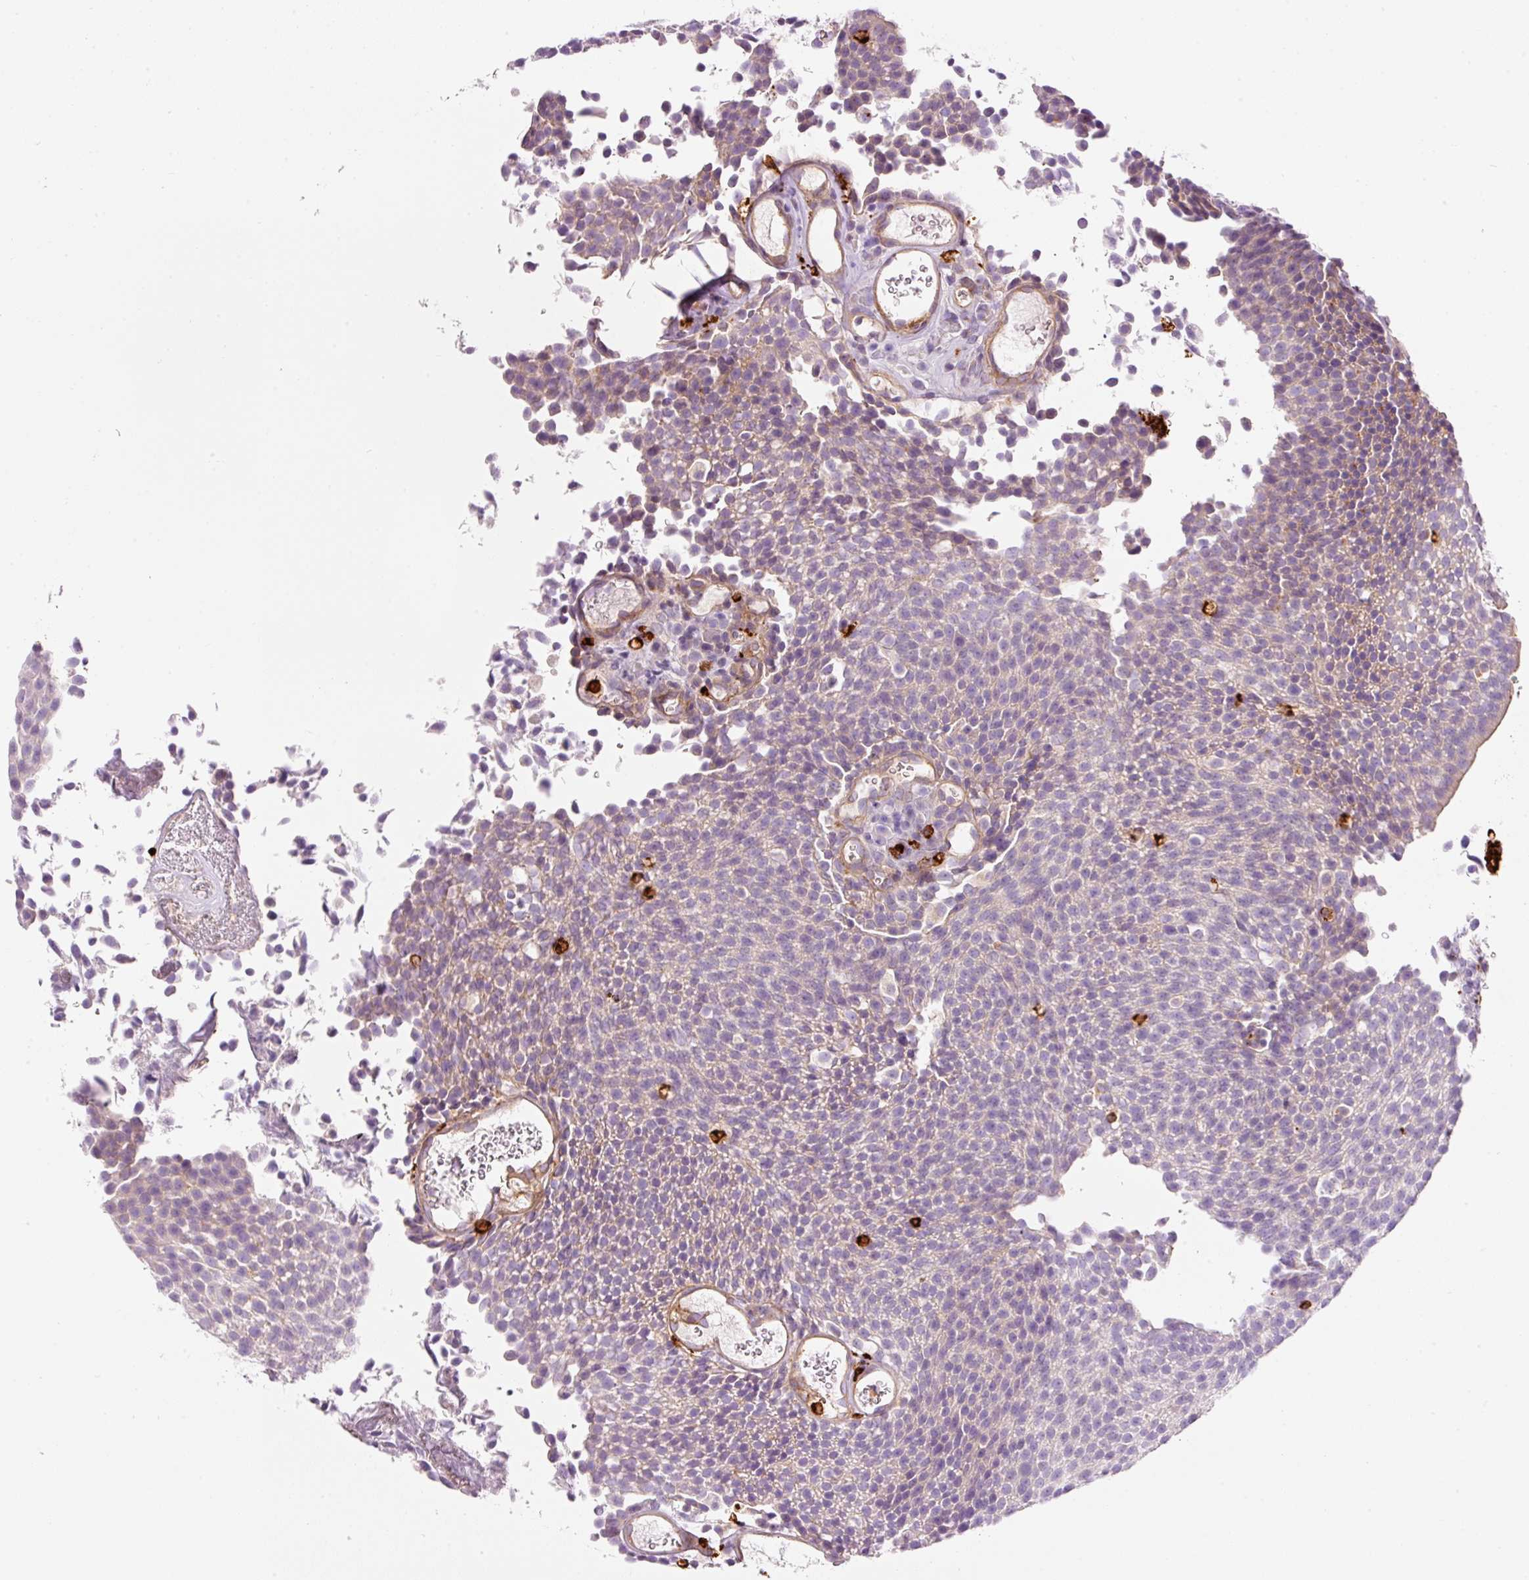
{"staining": {"intensity": "weak", "quantity": "<25%", "location": "cytoplasmic/membranous"}, "tissue": "urothelial cancer", "cell_type": "Tumor cells", "image_type": "cancer", "snomed": [{"axis": "morphology", "description": "Urothelial carcinoma, Low grade"}, {"axis": "topography", "description": "Urinary bladder"}], "caption": "Immunohistochemistry (IHC) photomicrograph of human low-grade urothelial carcinoma stained for a protein (brown), which demonstrates no expression in tumor cells.", "gene": "MAP3K3", "patient": {"sex": "female", "age": 79}}